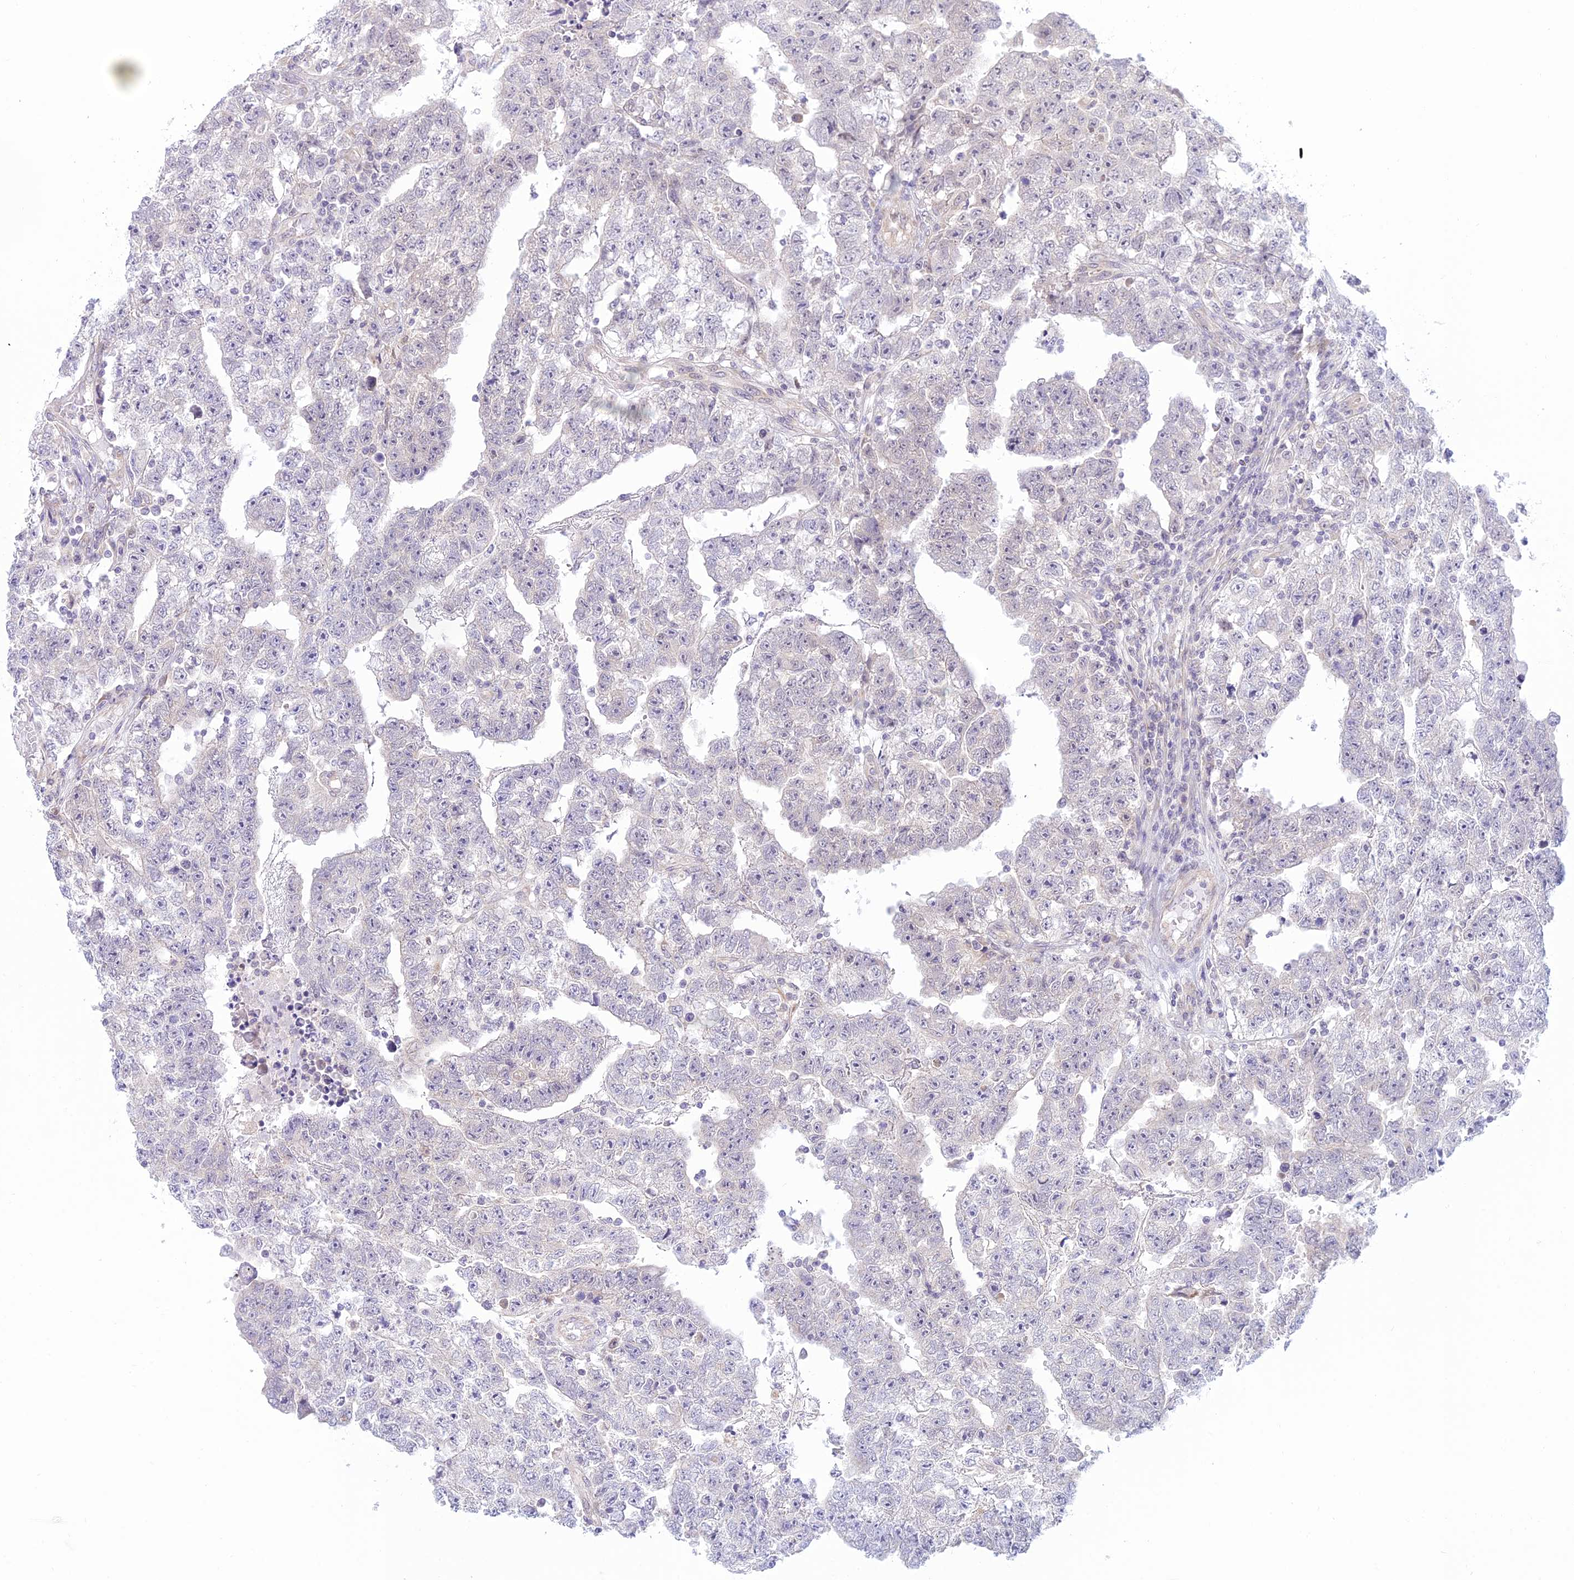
{"staining": {"intensity": "negative", "quantity": "none", "location": "none"}, "tissue": "testis cancer", "cell_type": "Tumor cells", "image_type": "cancer", "snomed": [{"axis": "morphology", "description": "Carcinoma, Embryonal, NOS"}, {"axis": "topography", "description": "Testis"}], "caption": "Tumor cells are negative for protein expression in human testis embryonal carcinoma.", "gene": "SKIC8", "patient": {"sex": "male", "age": 25}}